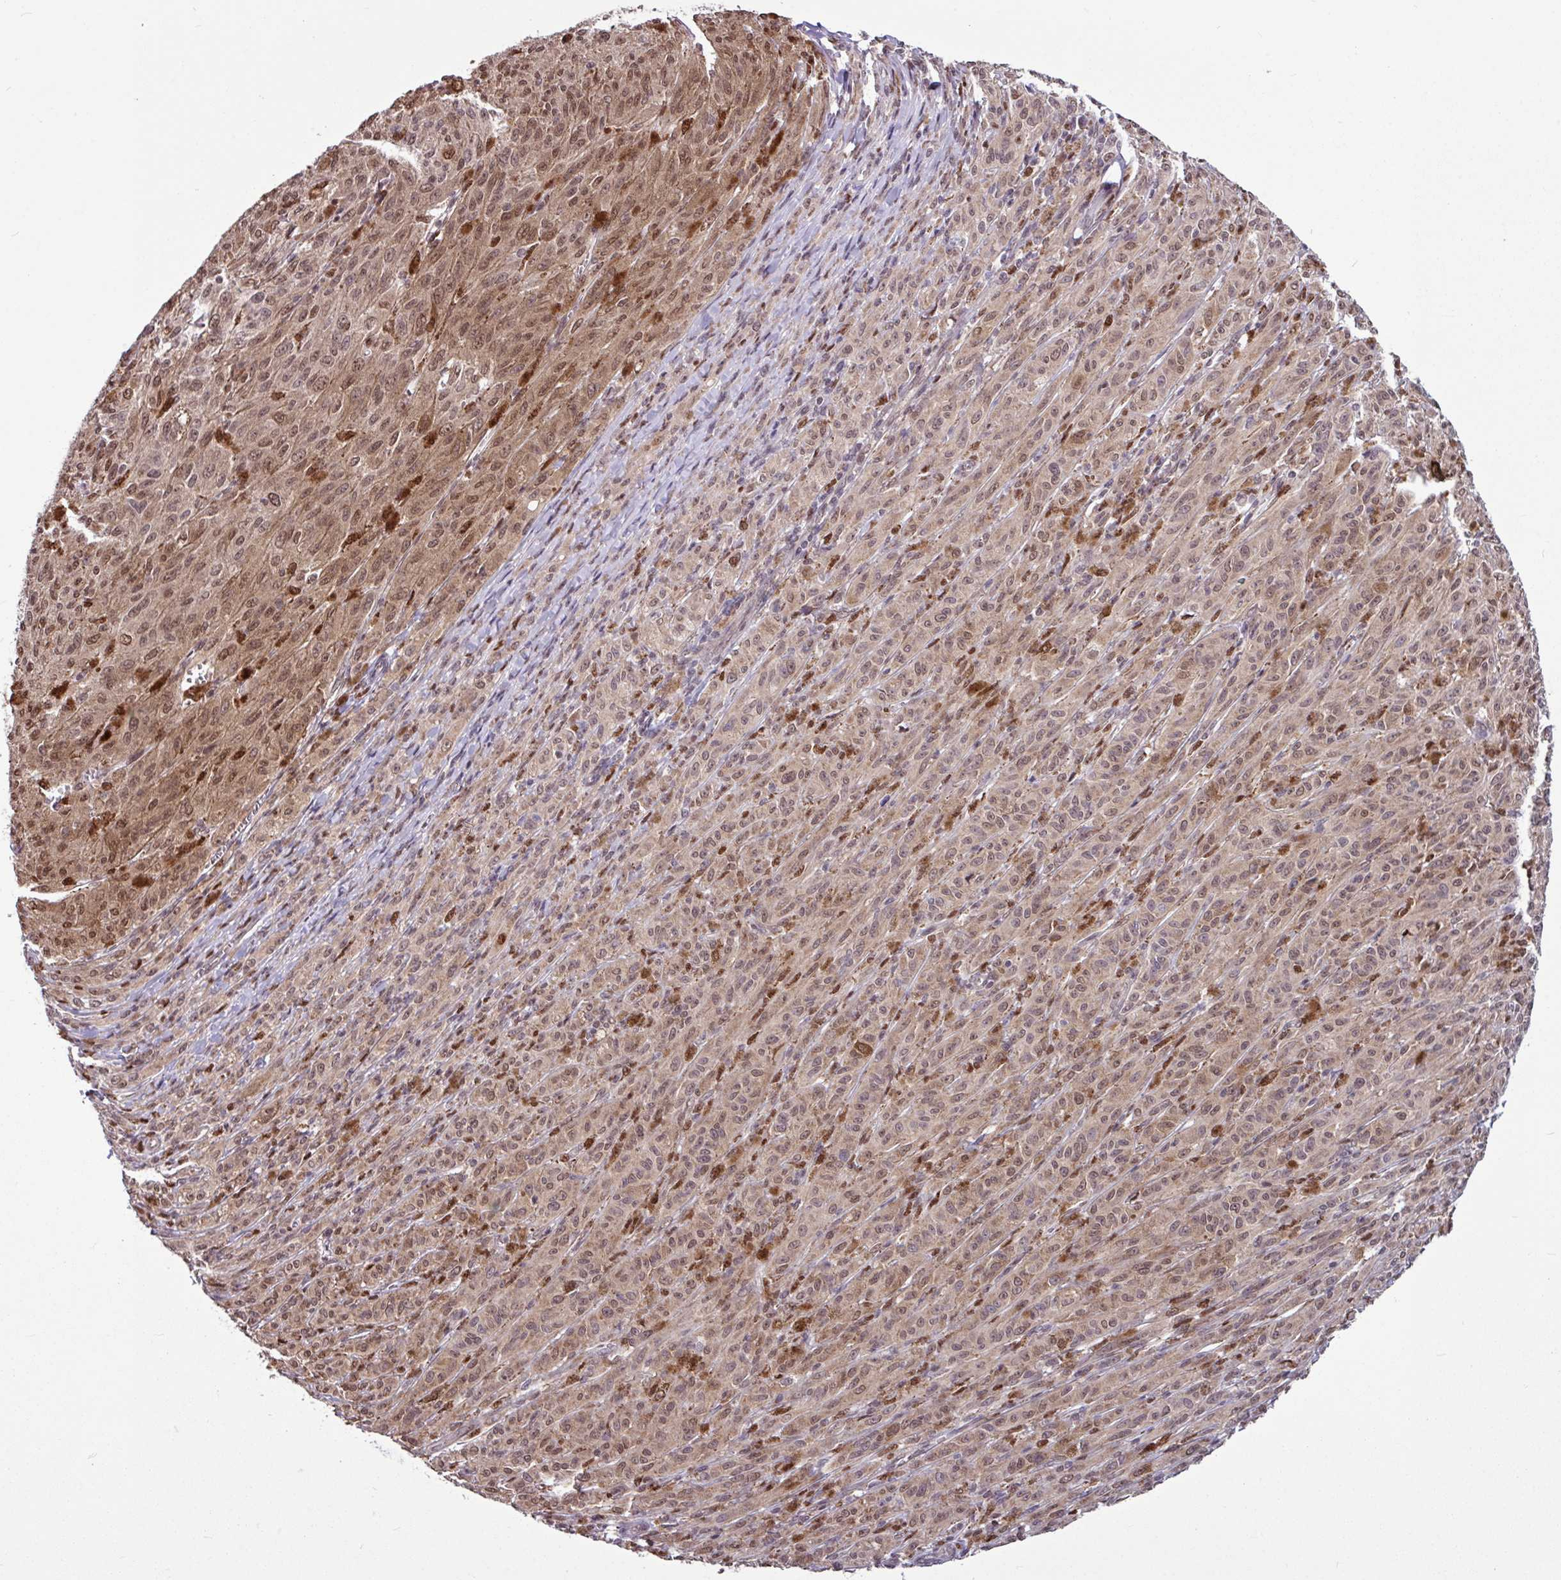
{"staining": {"intensity": "moderate", "quantity": "25%-75%", "location": "cytoplasmic/membranous,nuclear"}, "tissue": "melanoma", "cell_type": "Tumor cells", "image_type": "cancer", "snomed": [{"axis": "morphology", "description": "Malignant melanoma, NOS"}, {"axis": "topography", "description": "Skin"}], "caption": "Protein expression analysis of melanoma shows moderate cytoplasmic/membranous and nuclear staining in about 25%-75% of tumor cells.", "gene": "SKIC2", "patient": {"sex": "female", "age": 52}}